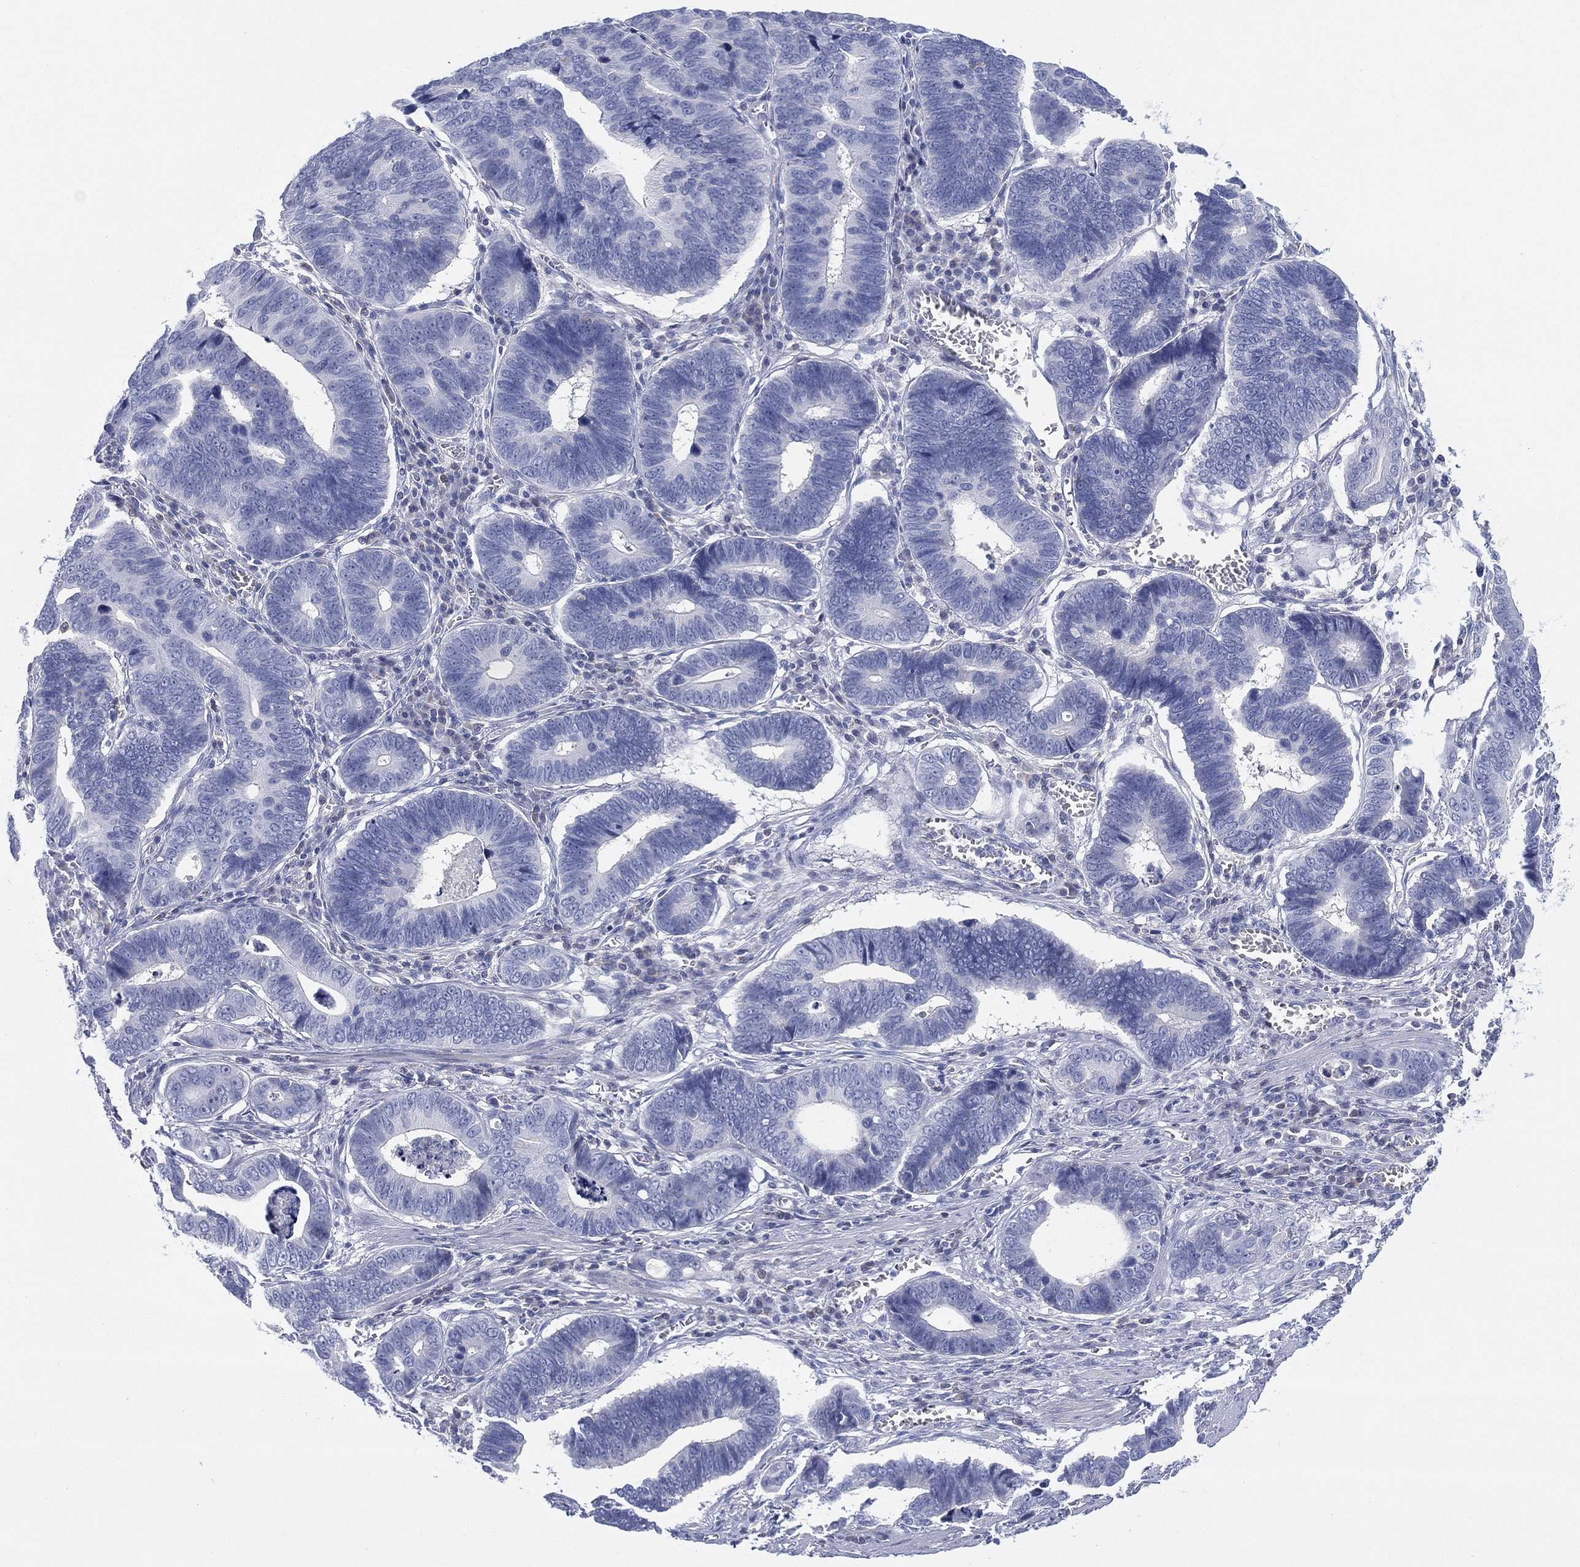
{"staining": {"intensity": "negative", "quantity": "none", "location": "none"}, "tissue": "stomach cancer", "cell_type": "Tumor cells", "image_type": "cancer", "snomed": [{"axis": "morphology", "description": "Adenocarcinoma, NOS"}, {"axis": "topography", "description": "Stomach"}], "caption": "Tumor cells show no significant protein staining in stomach cancer (adenocarcinoma). Brightfield microscopy of immunohistochemistry stained with DAB (brown) and hematoxylin (blue), captured at high magnification.", "gene": "SEPTIN1", "patient": {"sex": "male", "age": 84}}